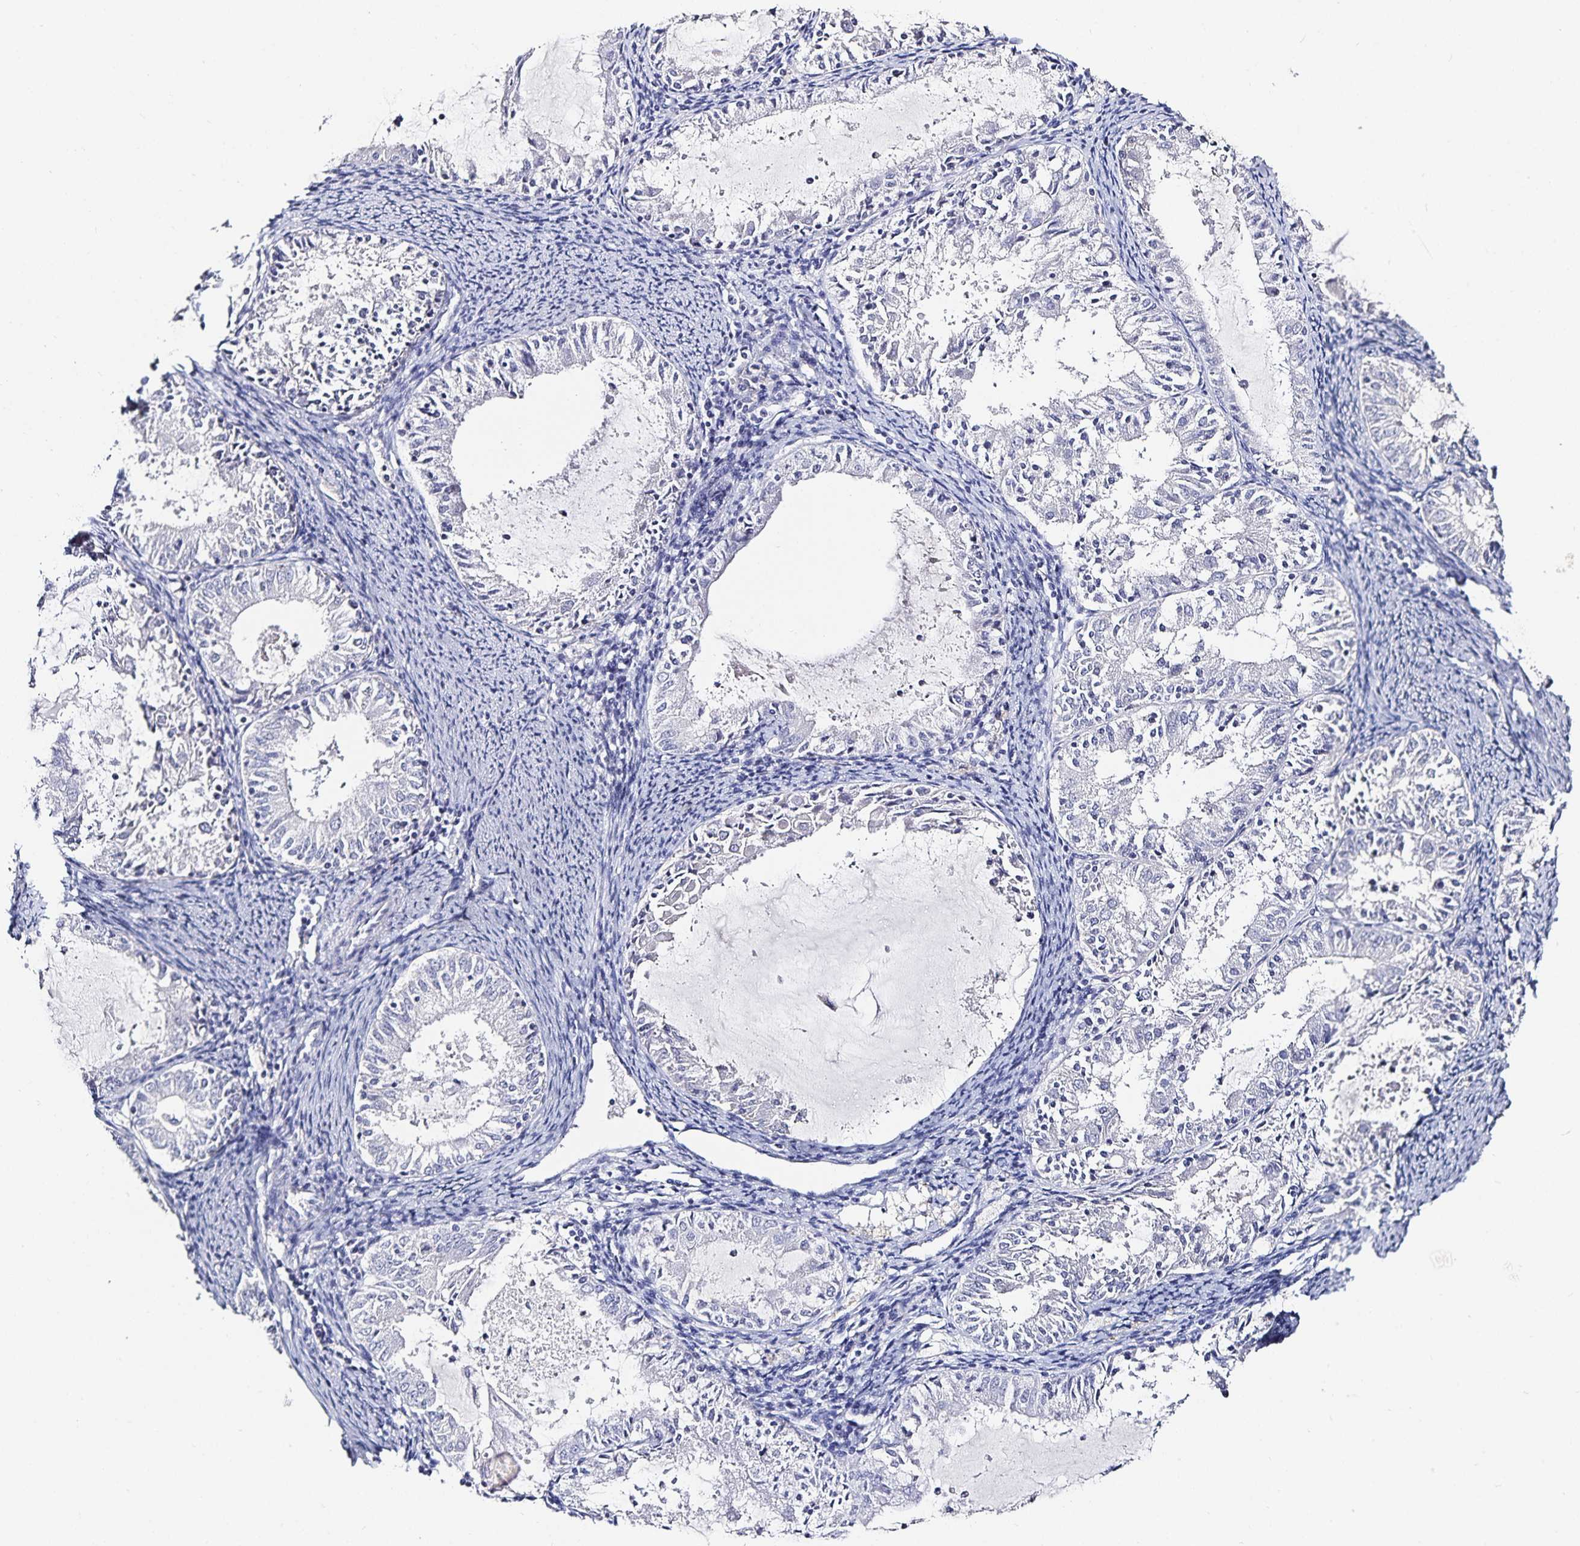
{"staining": {"intensity": "negative", "quantity": "none", "location": "none"}, "tissue": "endometrial cancer", "cell_type": "Tumor cells", "image_type": "cancer", "snomed": [{"axis": "morphology", "description": "Adenocarcinoma, NOS"}, {"axis": "topography", "description": "Endometrium"}], "caption": "DAB (3,3'-diaminobenzidine) immunohistochemical staining of human endometrial cancer shows no significant staining in tumor cells.", "gene": "TTR", "patient": {"sex": "female", "age": 57}}